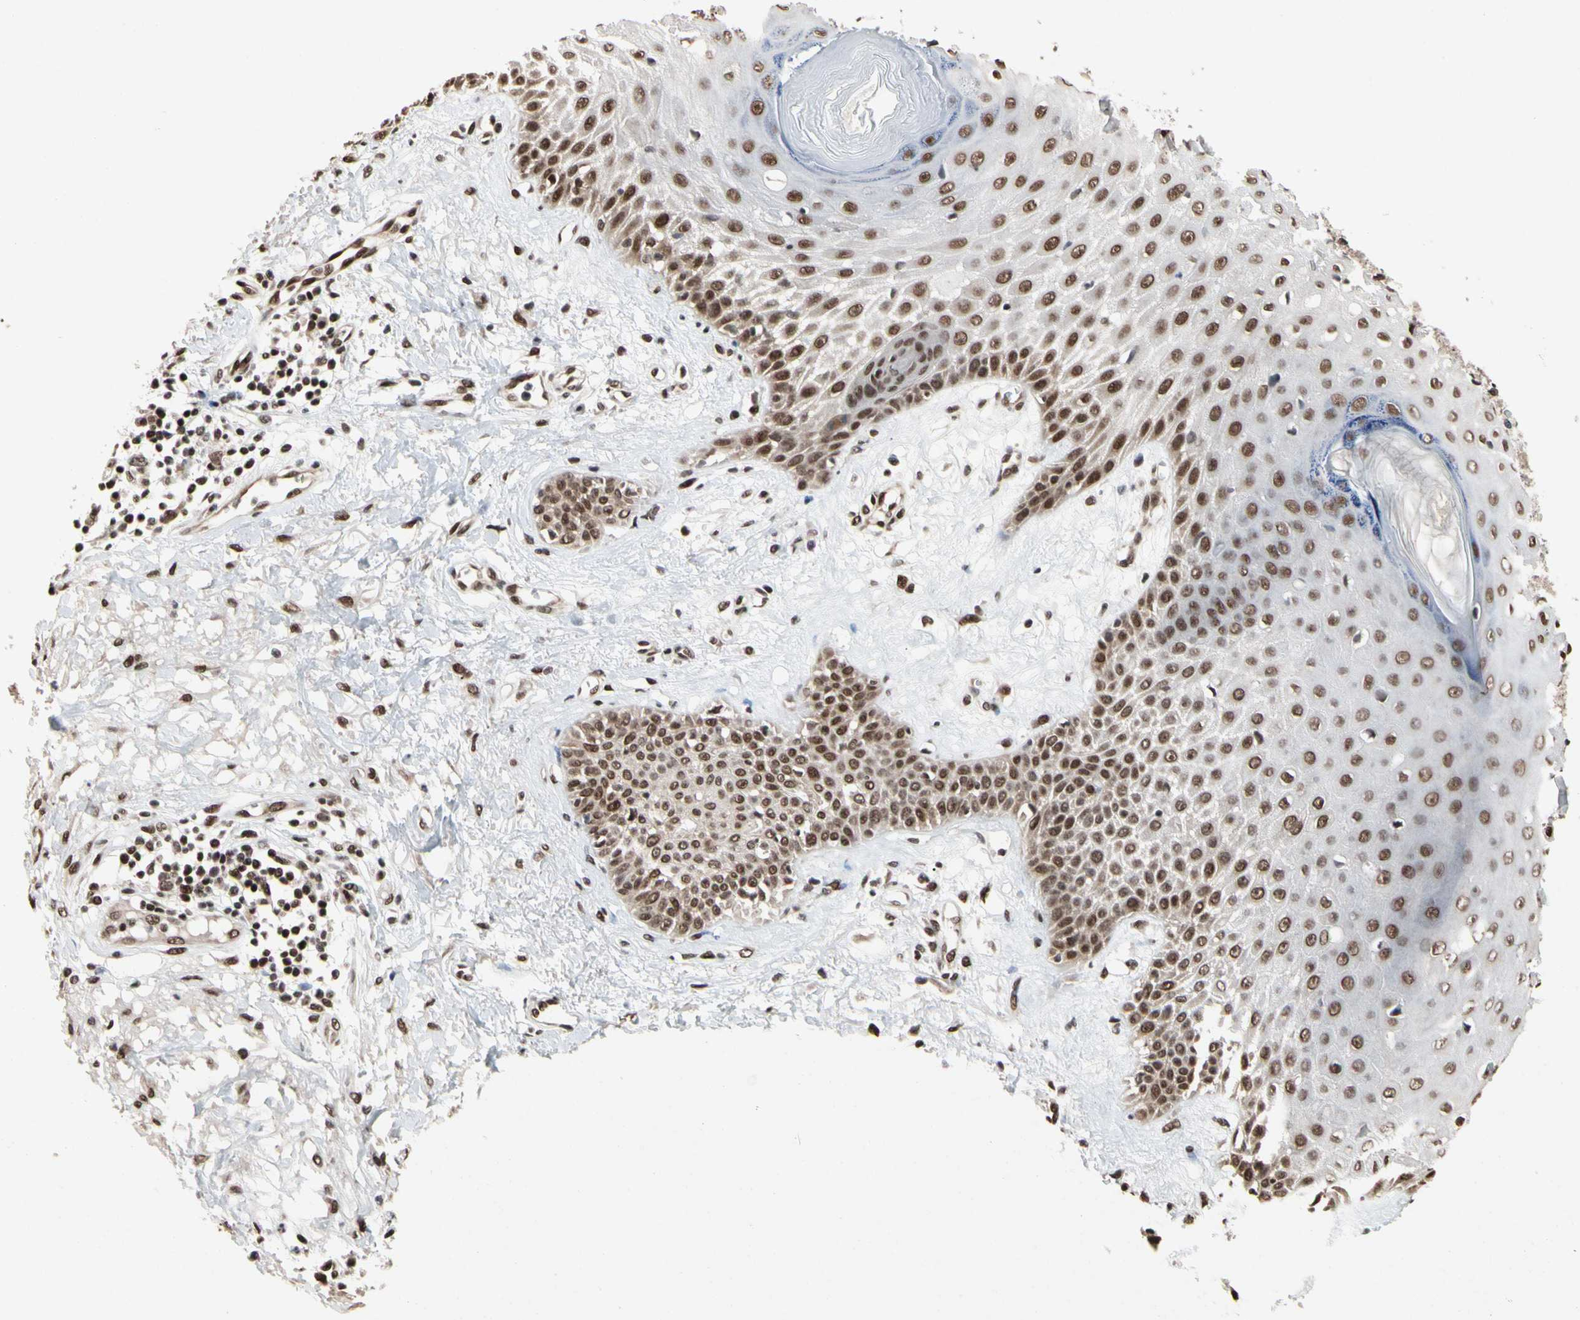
{"staining": {"intensity": "moderate", "quantity": ">75%", "location": "nuclear"}, "tissue": "skin cancer", "cell_type": "Tumor cells", "image_type": "cancer", "snomed": [{"axis": "morphology", "description": "Squamous cell carcinoma, NOS"}, {"axis": "topography", "description": "Skin"}], "caption": "A medium amount of moderate nuclear expression is identified in about >75% of tumor cells in skin cancer tissue.", "gene": "FAM98B", "patient": {"sex": "female", "age": 78}}